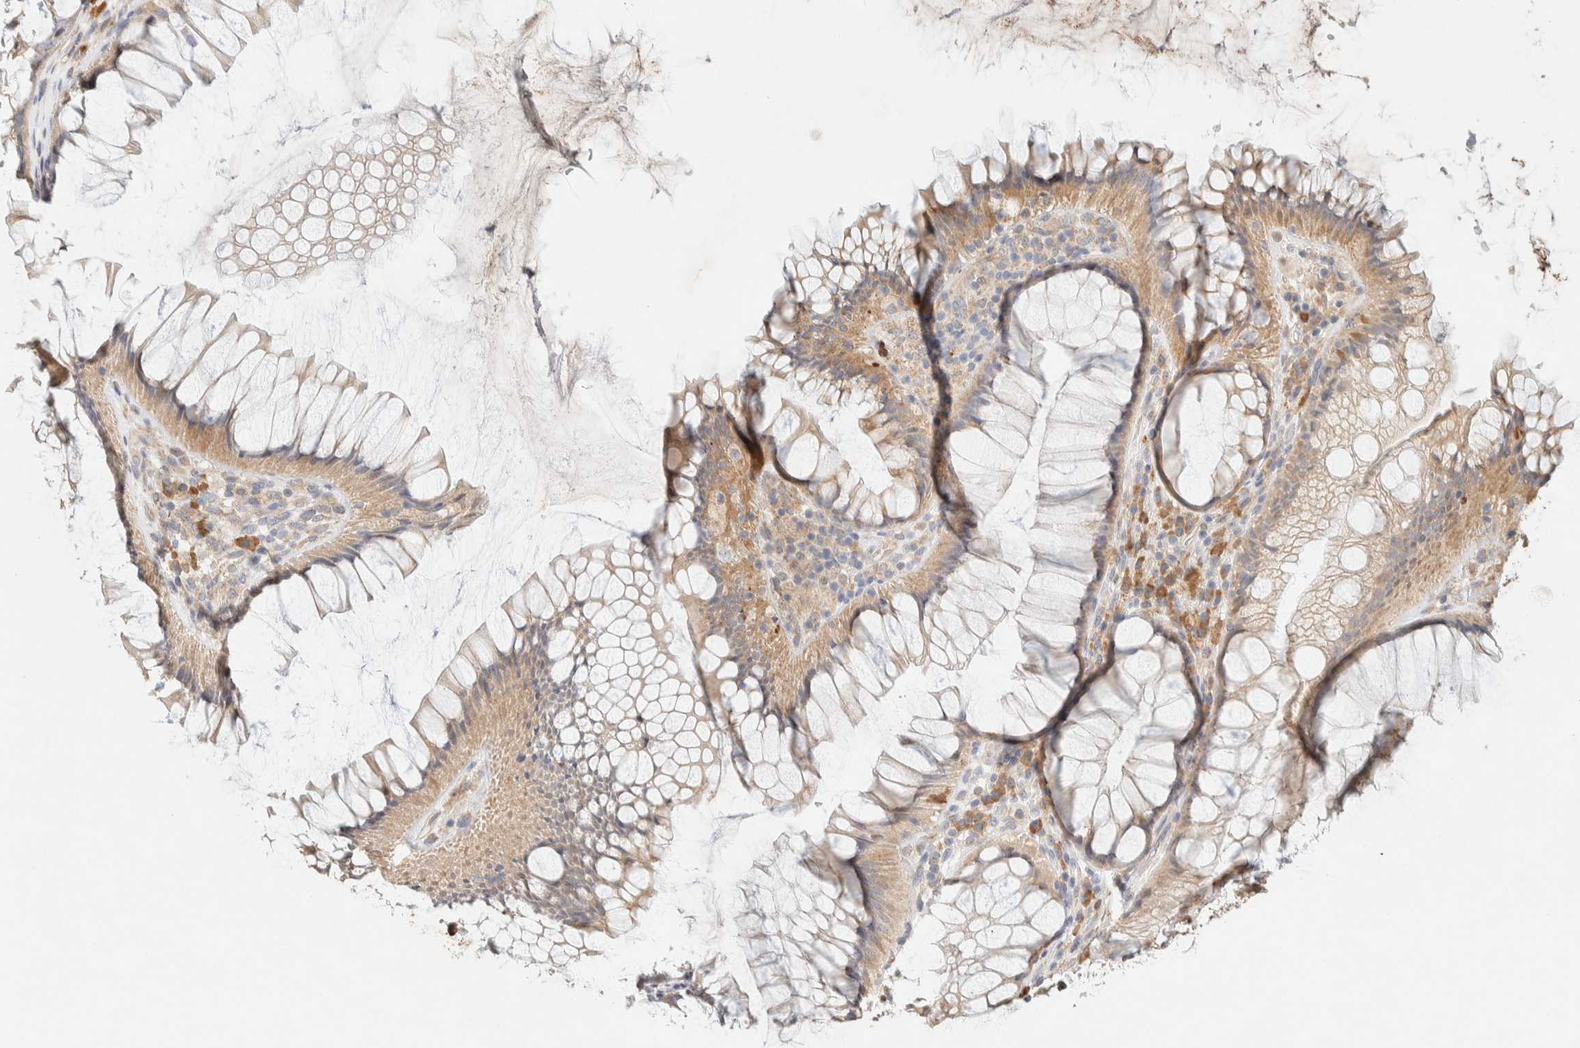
{"staining": {"intensity": "moderate", "quantity": ">75%", "location": "cytoplasmic/membranous"}, "tissue": "rectum", "cell_type": "Glandular cells", "image_type": "normal", "snomed": [{"axis": "morphology", "description": "Normal tissue, NOS"}, {"axis": "topography", "description": "Rectum"}], "caption": "IHC photomicrograph of normal rectum: rectum stained using immunohistochemistry (IHC) reveals medium levels of moderate protein expression localized specifically in the cytoplasmic/membranous of glandular cells, appearing as a cytoplasmic/membranous brown color.", "gene": "TTC3", "patient": {"sex": "male", "age": 51}}